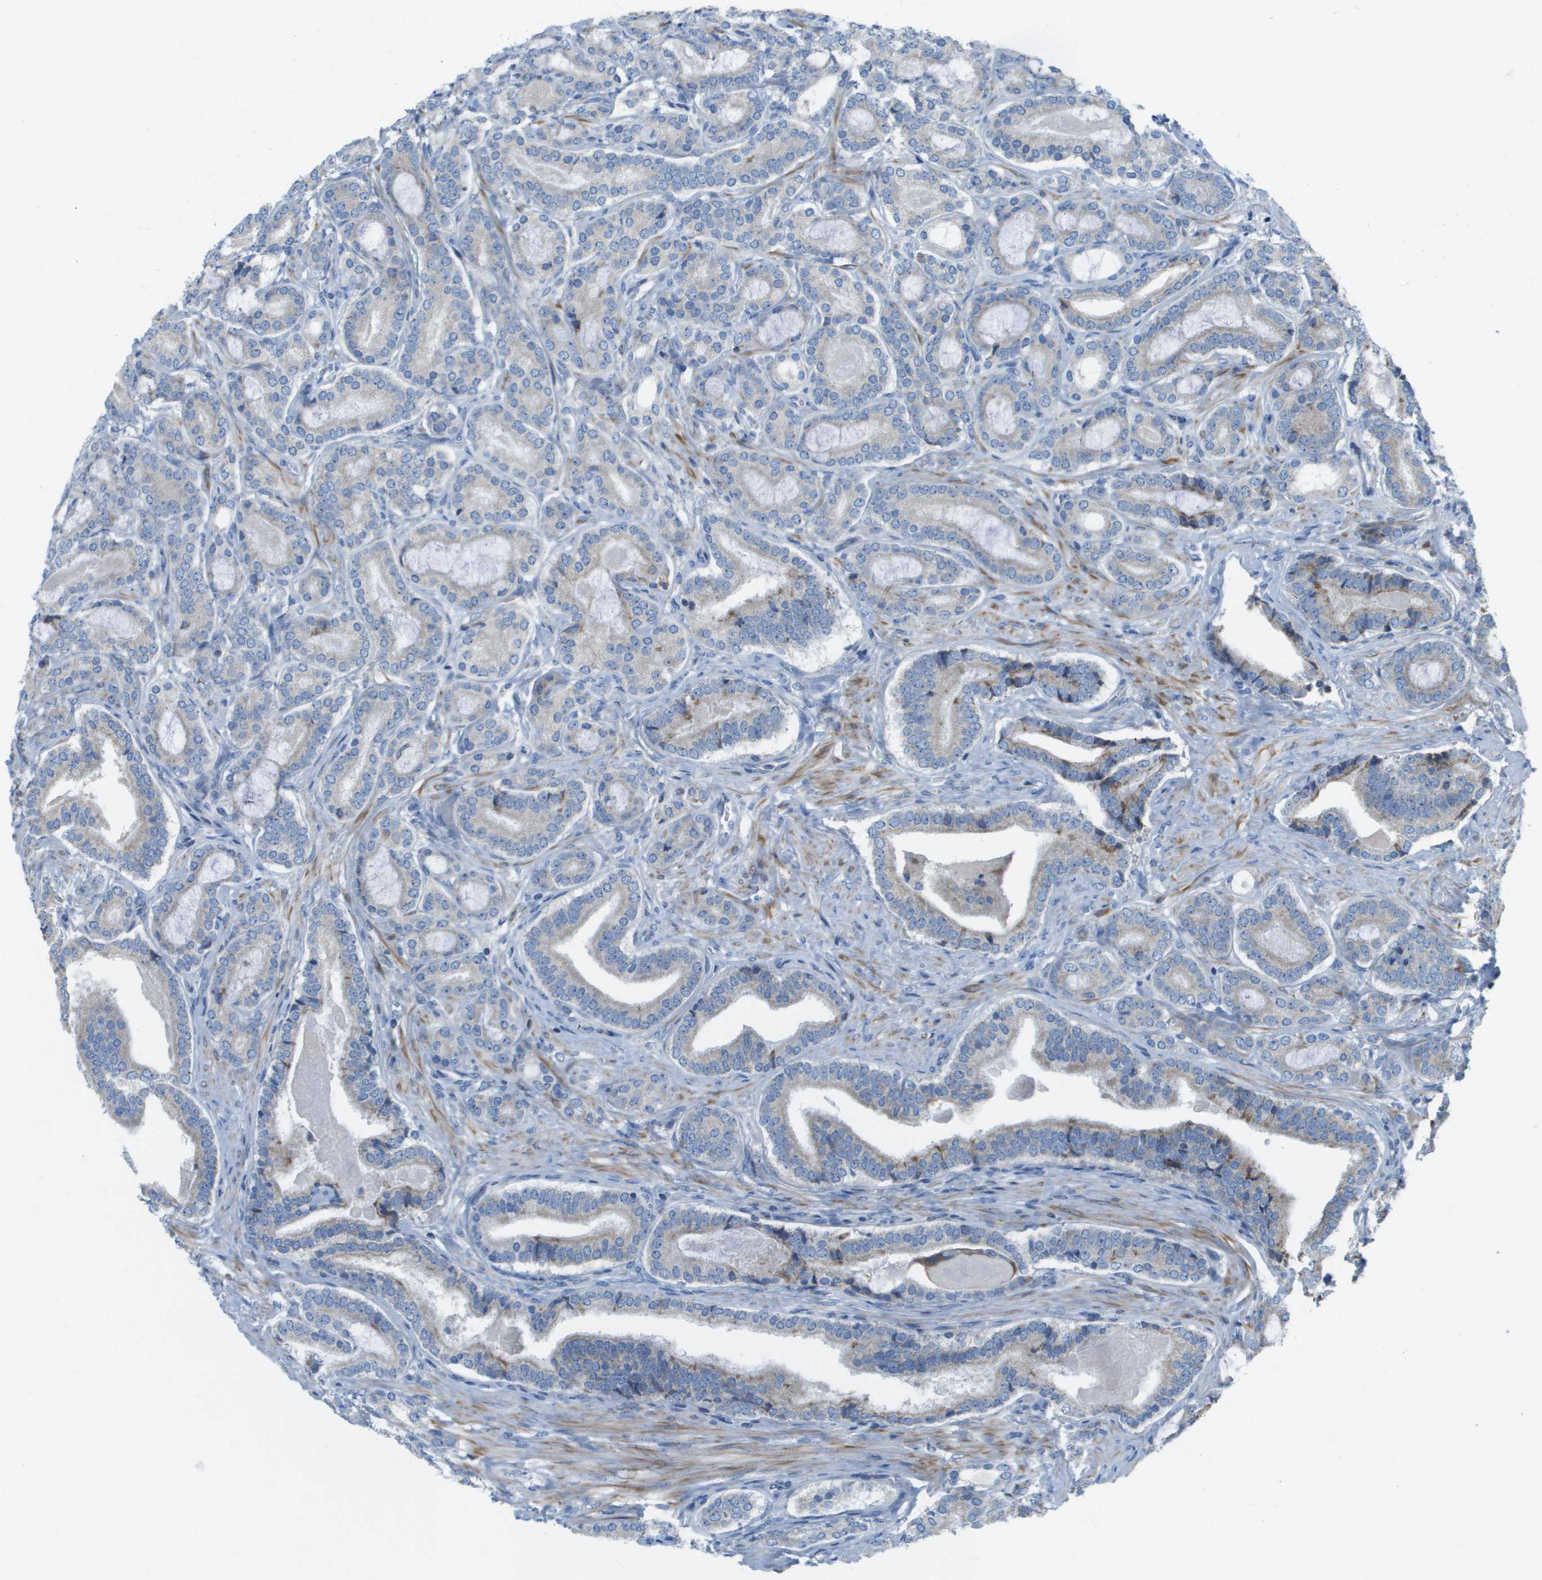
{"staining": {"intensity": "negative", "quantity": "none", "location": "none"}, "tissue": "prostate cancer", "cell_type": "Tumor cells", "image_type": "cancer", "snomed": [{"axis": "morphology", "description": "Adenocarcinoma, High grade"}, {"axis": "topography", "description": "Prostate"}], "caption": "Immunohistochemistry of human prostate cancer displays no staining in tumor cells.", "gene": "GALNT6", "patient": {"sex": "male", "age": 60}}